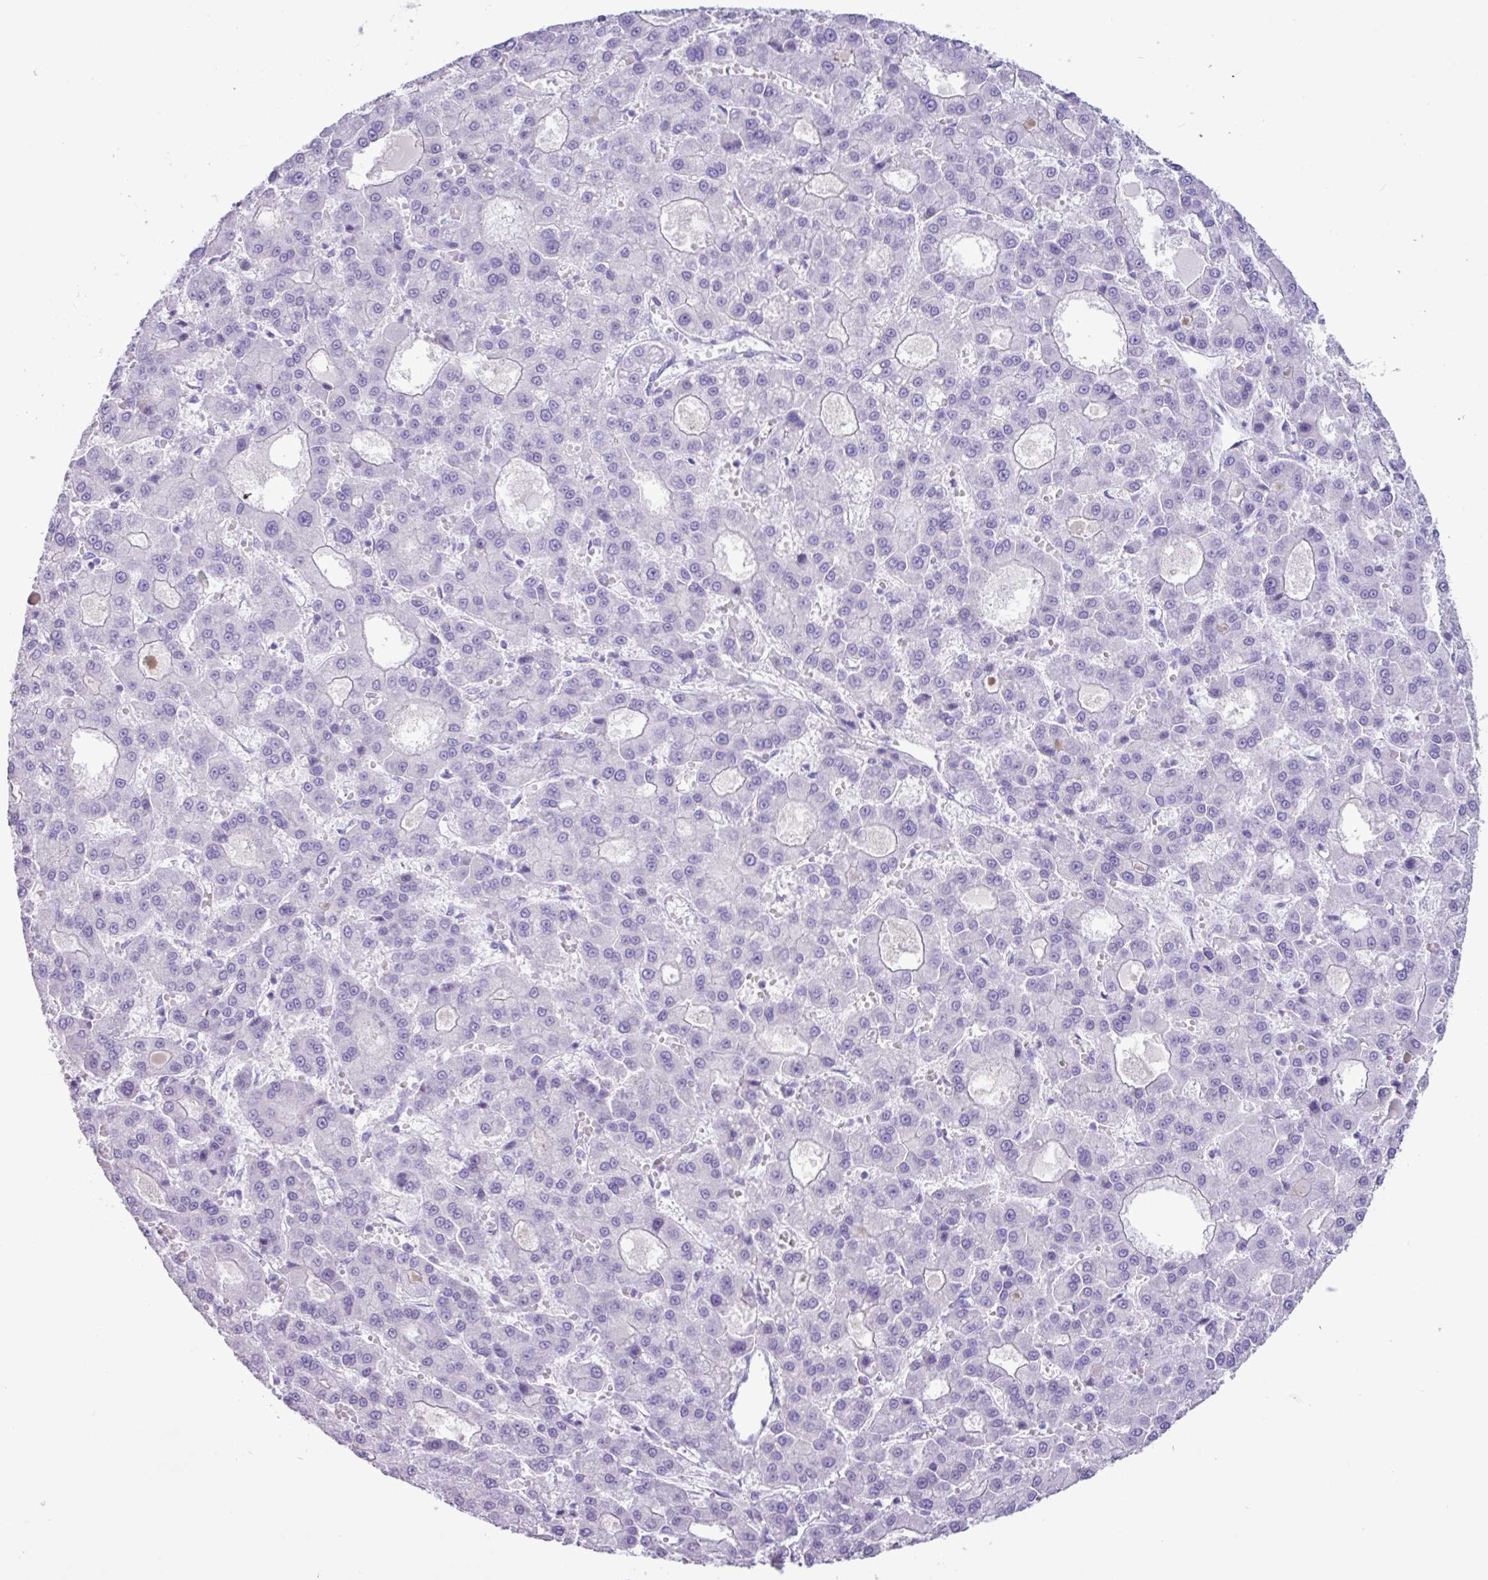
{"staining": {"intensity": "negative", "quantity": "none", "location": "none"}, "tissue": "liver cancer", "cell_type": "Tumor cells", "image_type": "cancer", "snomed": [{"axis": "morphology", "description": "Carcinoma, Hepatocellular, NOS"}, {"axis": "topography", "description": "Liver"}], "caption": "This is an immunohistochemistry photomicrograph of hepatocellular carcinoma (liver). There is no staining in tumor cells.", "gene": "CKMT2", "patient": {"sex": "male", "age": 70}}